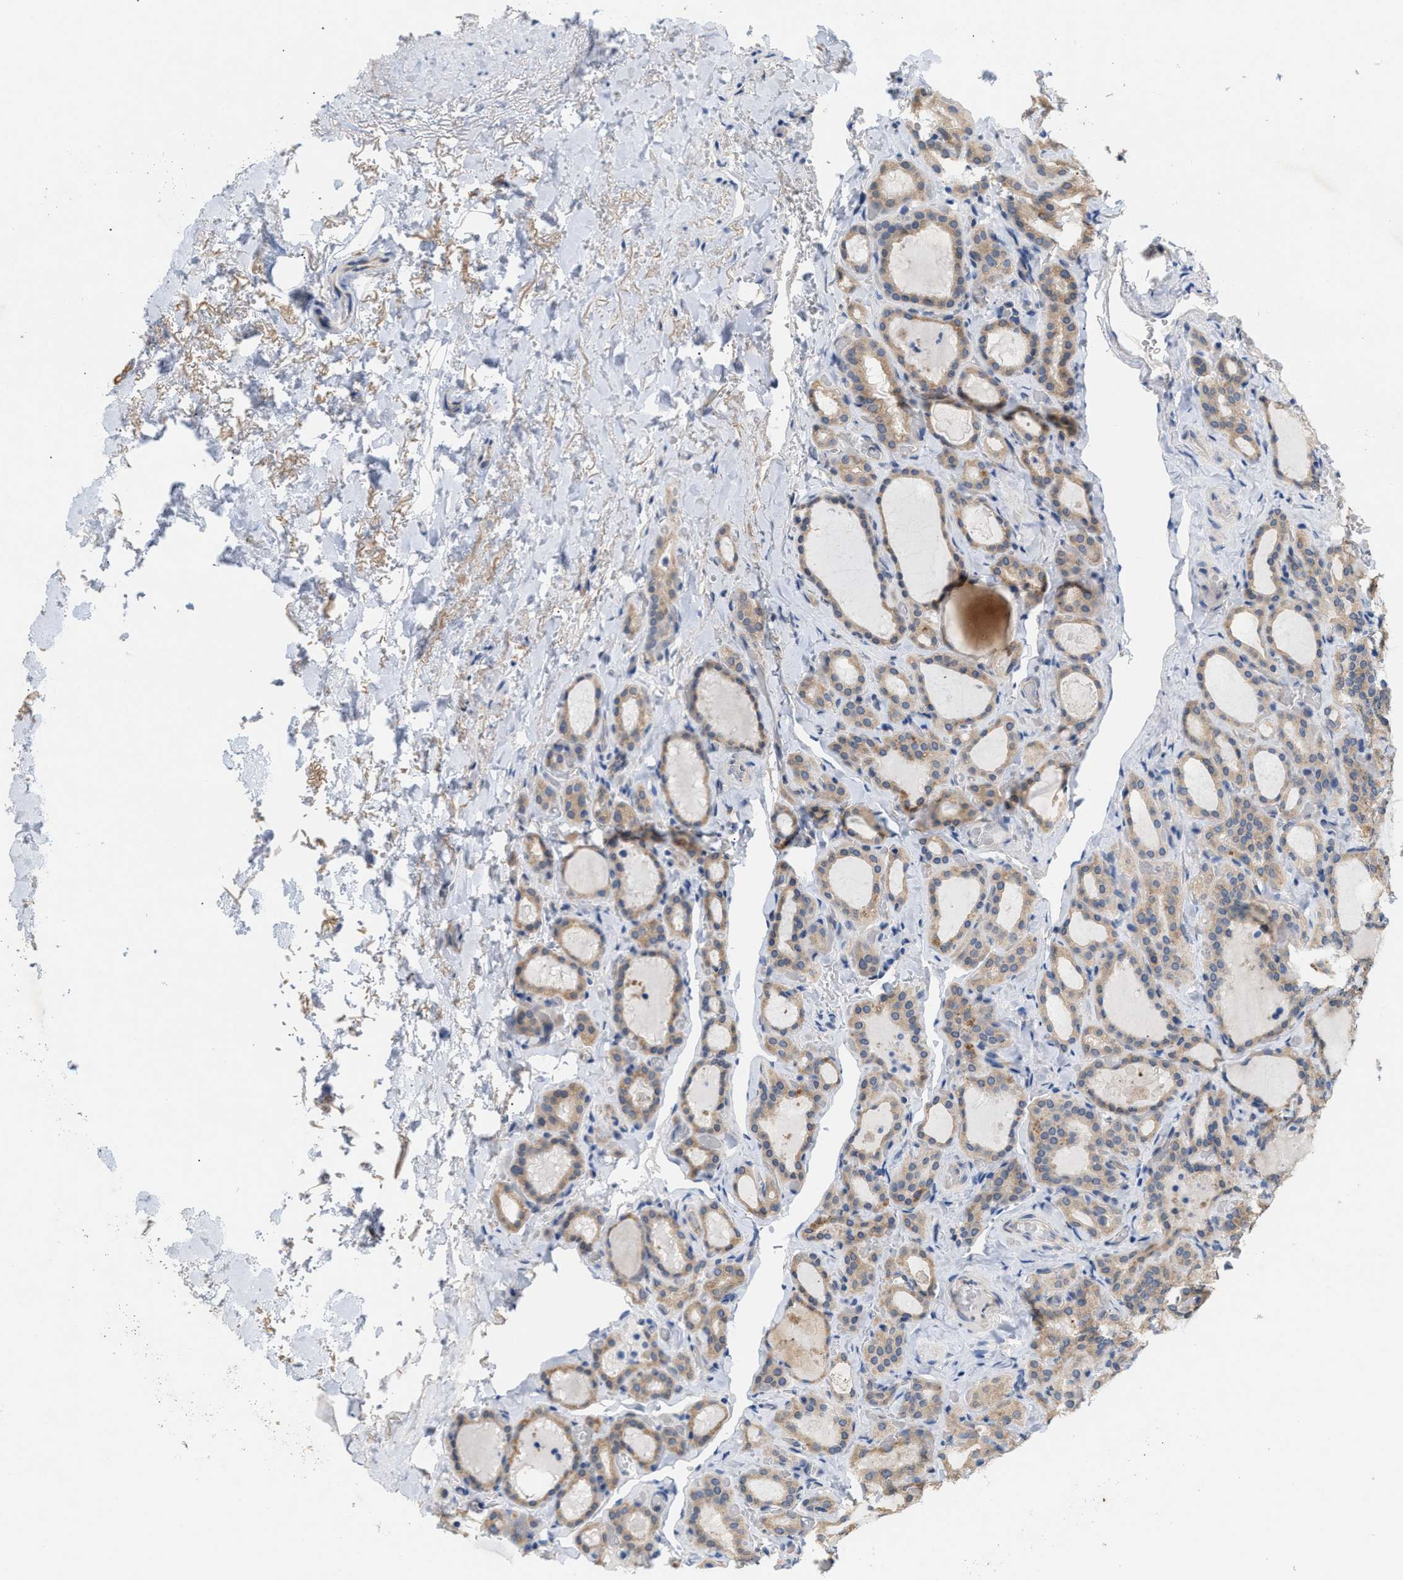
{"staining": {"intensity": "weak", "quantity": ">75%", "location": "cytoplasmic/membranous"}, "tissue": "parathyroid gland", "cell_type": "Glandular cells", "image_type": "normal", "snomed": [{"axis": "morphology", "description": "Normal tissue, NOS"}, {"axis": "morphology", "description": "Adenoma, NOS"}, {"axis": "topography", "description": "Parathyroid gland"}], "caption": "The immunohistochemical stain labels weak cytoplasmic/membranous expression in glandular cells of benign parathyroid gland. (IHC, brightfield microscopy, high magnification).", "gene": "UBAP2", "patient": {"sex": "female", "age": 58}}